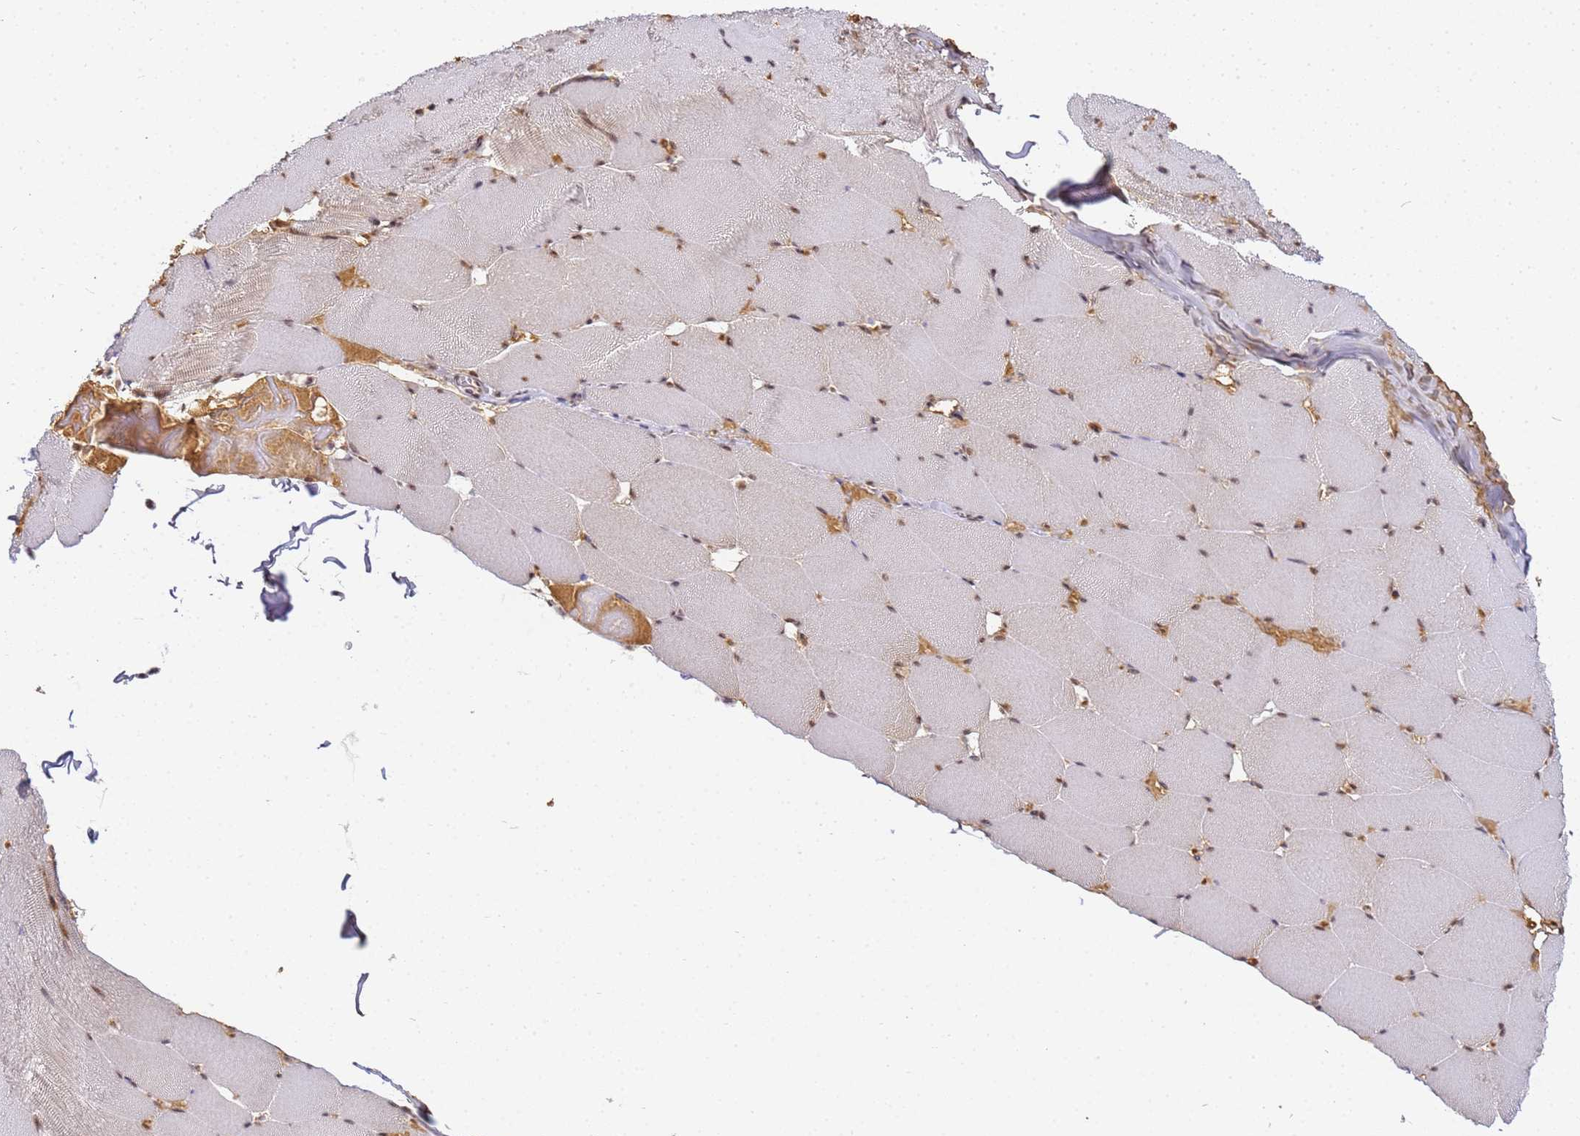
{"staining": {"intensity": "moderate", "quantity": ">75%", "location": "nuclear"}, "tissue": "skeletal muscle", "cell_type": "Myocytes", "image_type": "normal", "snomed": [{"axis": "morphology", "description": "Normal tissue, NOS"}, {"axis": "topography", "description": "Skeletal muscle"}], "caption": "A brown stain labels moderate nuclear staining of a protein in myocytes of benign skeletal muscle. (DAB (3,3'-diaminobenzidine) = brown stain, brightfield microscopy at high magnification).", "gene": "RBM12", "patient": {"sex": "male", "age": 62}}